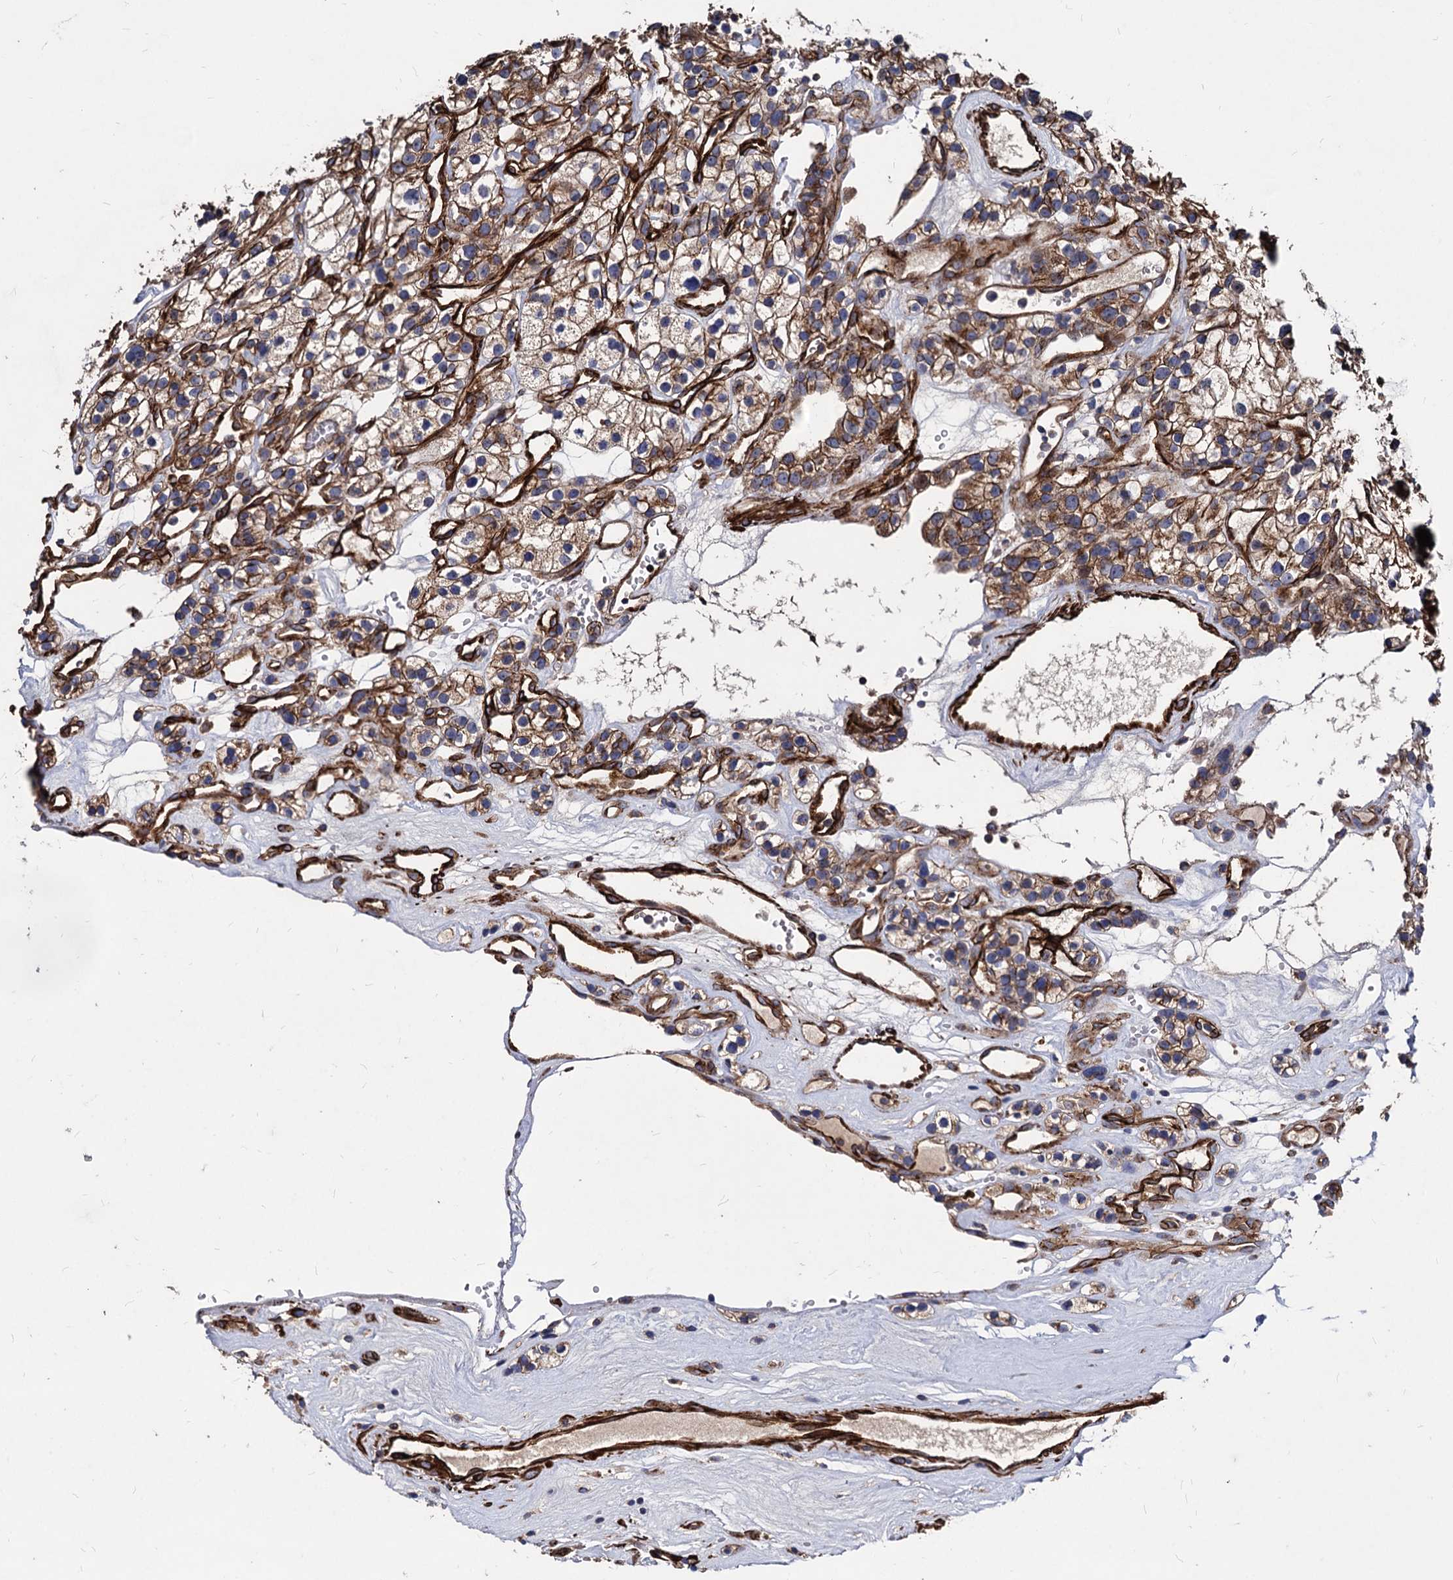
{"staining": {"intensity": "moderate", "quantity": ">75%", "location": "cytoplasmic/membranous"}, "tissue": "renal cancer", "cell_type": "Tumor cells", "image_type": "cancer", "snomed": [{"axis": "morphology", "description": "Adenocarcinoma, NOS"}, {"axis": "topography", "description": "Kidney"}], "caption": "Approximately >75% of tumor cells in human renal cancer show moderate cytoplasmic/membranous protein positivity as visualized by brown immunohistochemical staining.", "gene": "WDR11", "patient": {"sex": "female", "age": 57}}